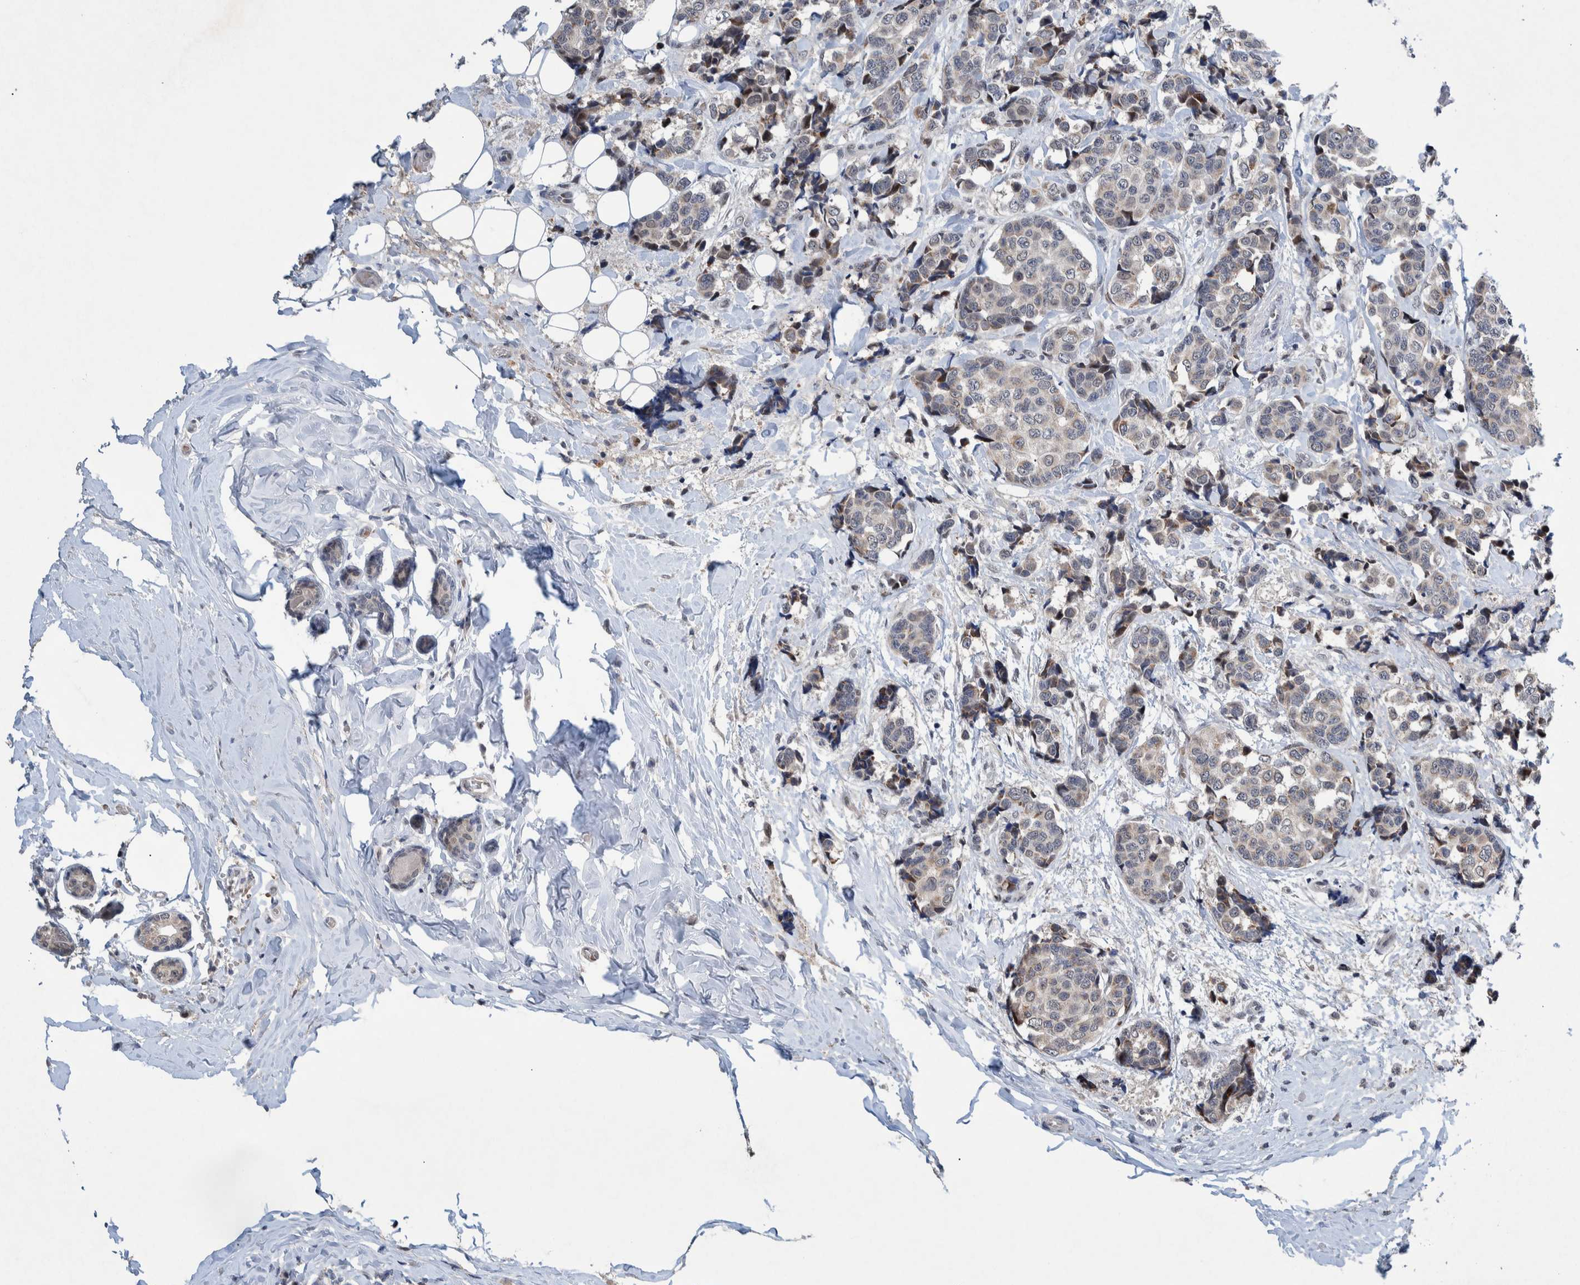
{"staining": {"intensity": "weak", "quantity": "<25%", "location": "cytoplasmic/membranous"}, "tissue": "breast cancer", "cell_type": "Tumor cells", "image_type": "cancer", "snomed": [{"axis": "morphology", "description": "Normal tissue, NOS"}, {"axis": "morphology", "description": "Duct carcinoma"}, {"axis": "topography", "description": "Breast"}], "caption": "Immunohistochemical staining of human breast cancer (infiltrating ductal carcinoma) displays no significant staining in tumor cells.", "gene": "ESRP1", "patient": {"sex": "female", "age": 43}}